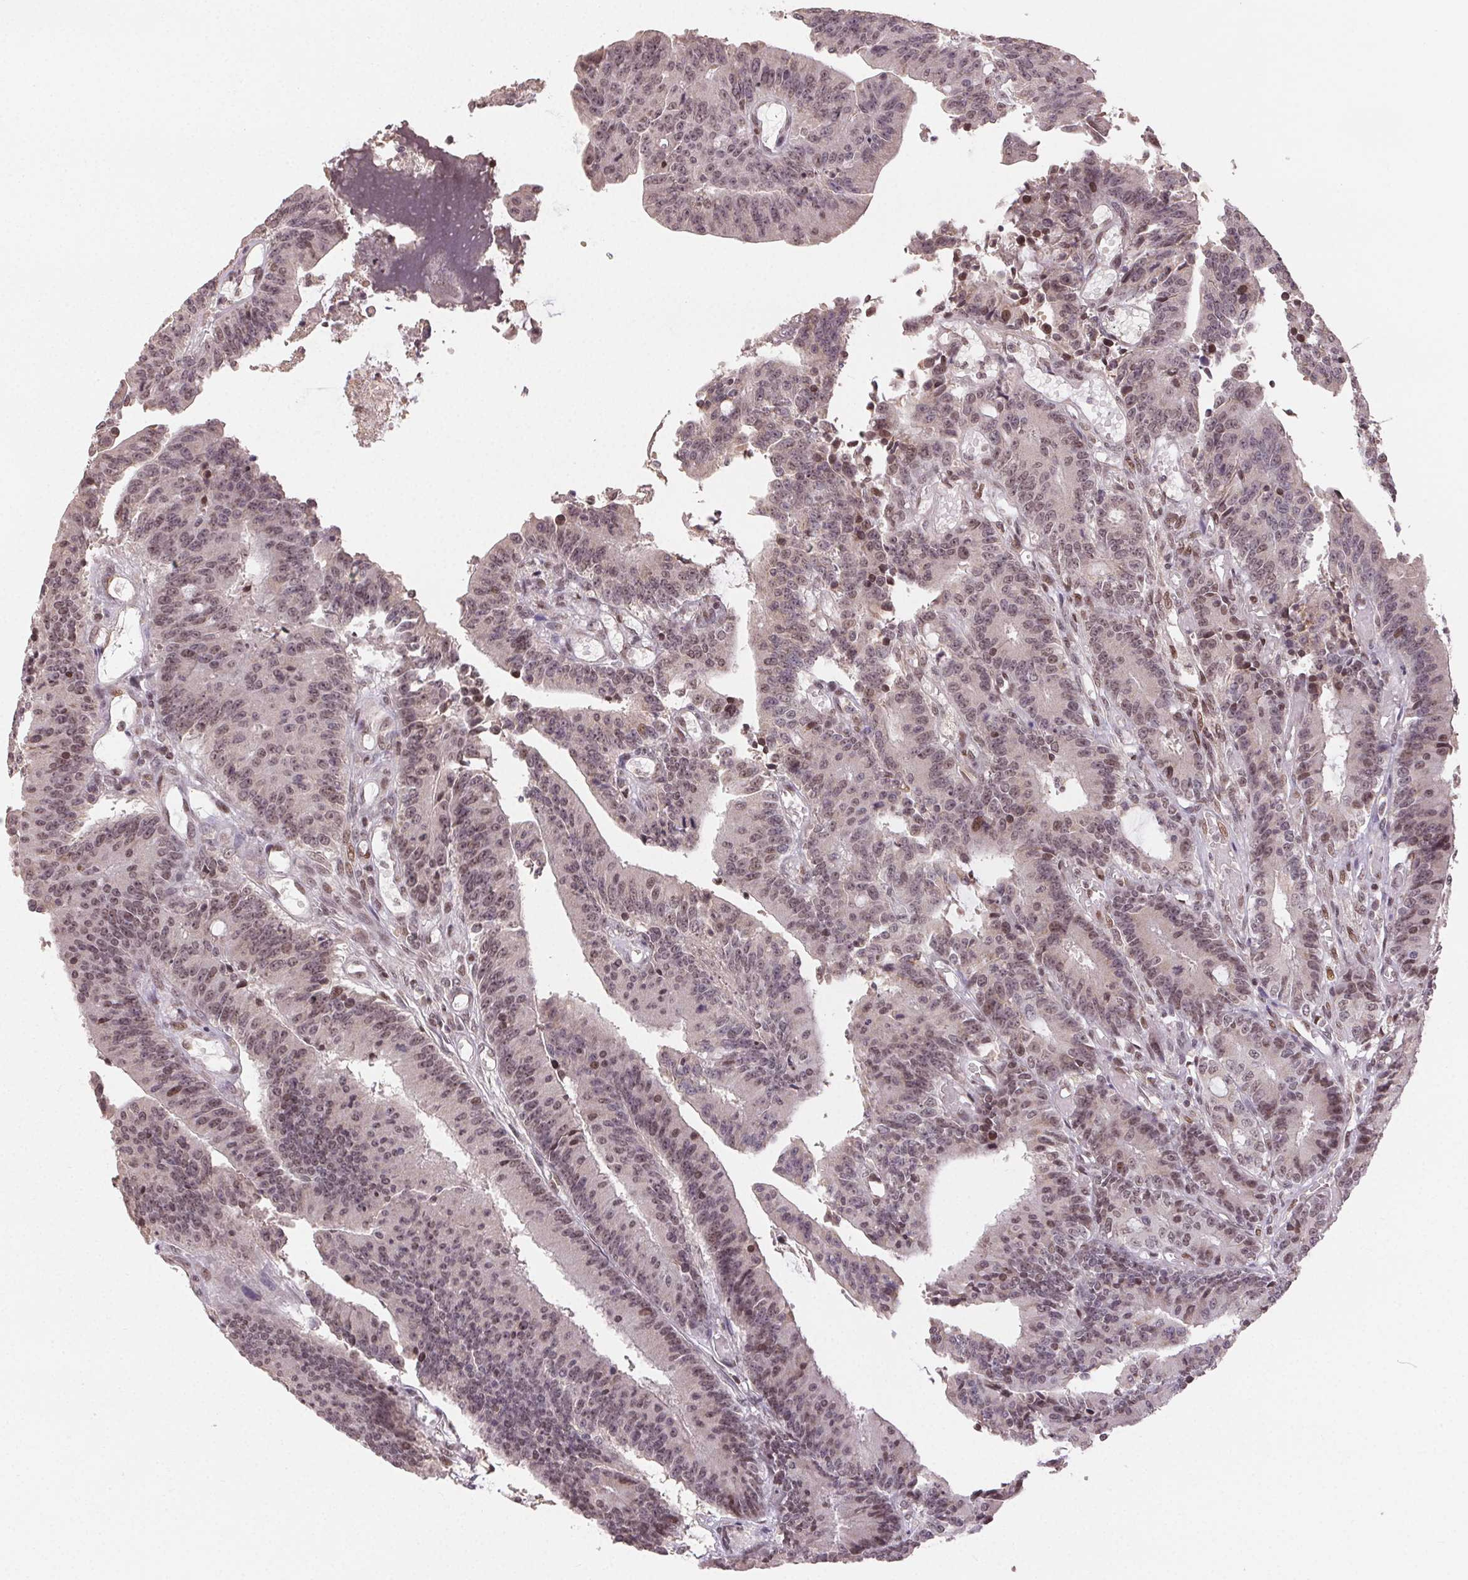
{"staining": {"intensity": "moderate", "quantity": ">75%", "location": "nuclear"}, "tissue": "colorectal cancer", "cell_type": "Tumor cells", "image_type": "cancer", "snomed": [{"axis": "morphology", "description": "Adenocarcinoma, NOS"}, {"axis": "topography", "description": "Colon"}], "caption": "A high-resolution image shows IHC staining of colorectal adenocarcinoma, which reveals moderate nuclear staining in approximately >75% of tumor cells.", "gene": "MAPKAPK2", "patient": {"sex": "female", "age": 78}}